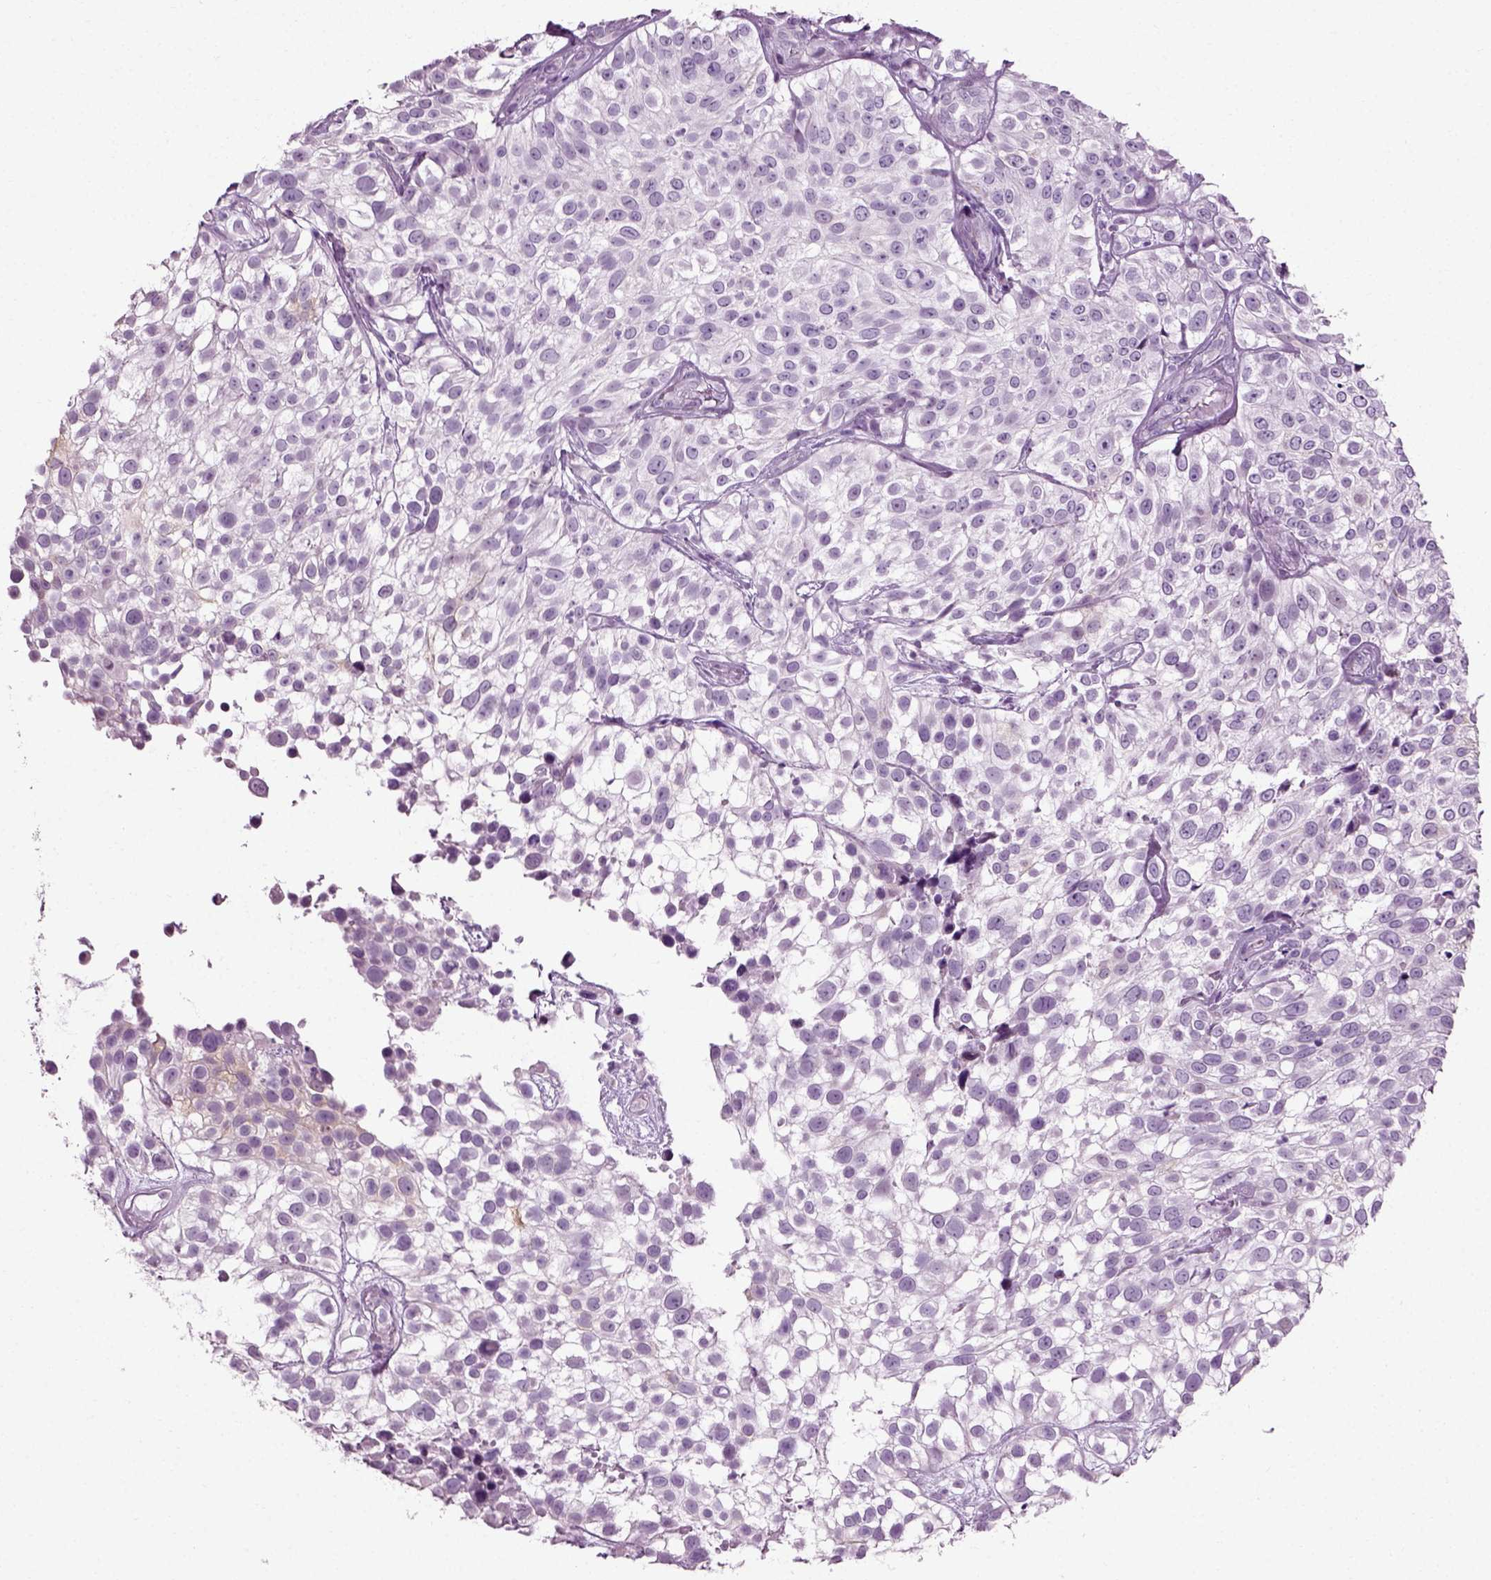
{"staining": {"intensity": "negative", "quantity": "none", "location": "none"}, "tissue": "urothelial cancer", "cell_type": "Tumor cells", "image_type": "cancer", "snomed": [{"axis": "morphology", "description": "Urothelial carcinoma, High grade"}, {"axis": "topography", "description": "Urinary bladder"}], "caption": "Immunohistochemical staining of urothelial carcinoma (high-grade) displays no significant expression in tumor cells.", "gene": "SLC26A8", "patient": {"sex": "male", "age": 56}}